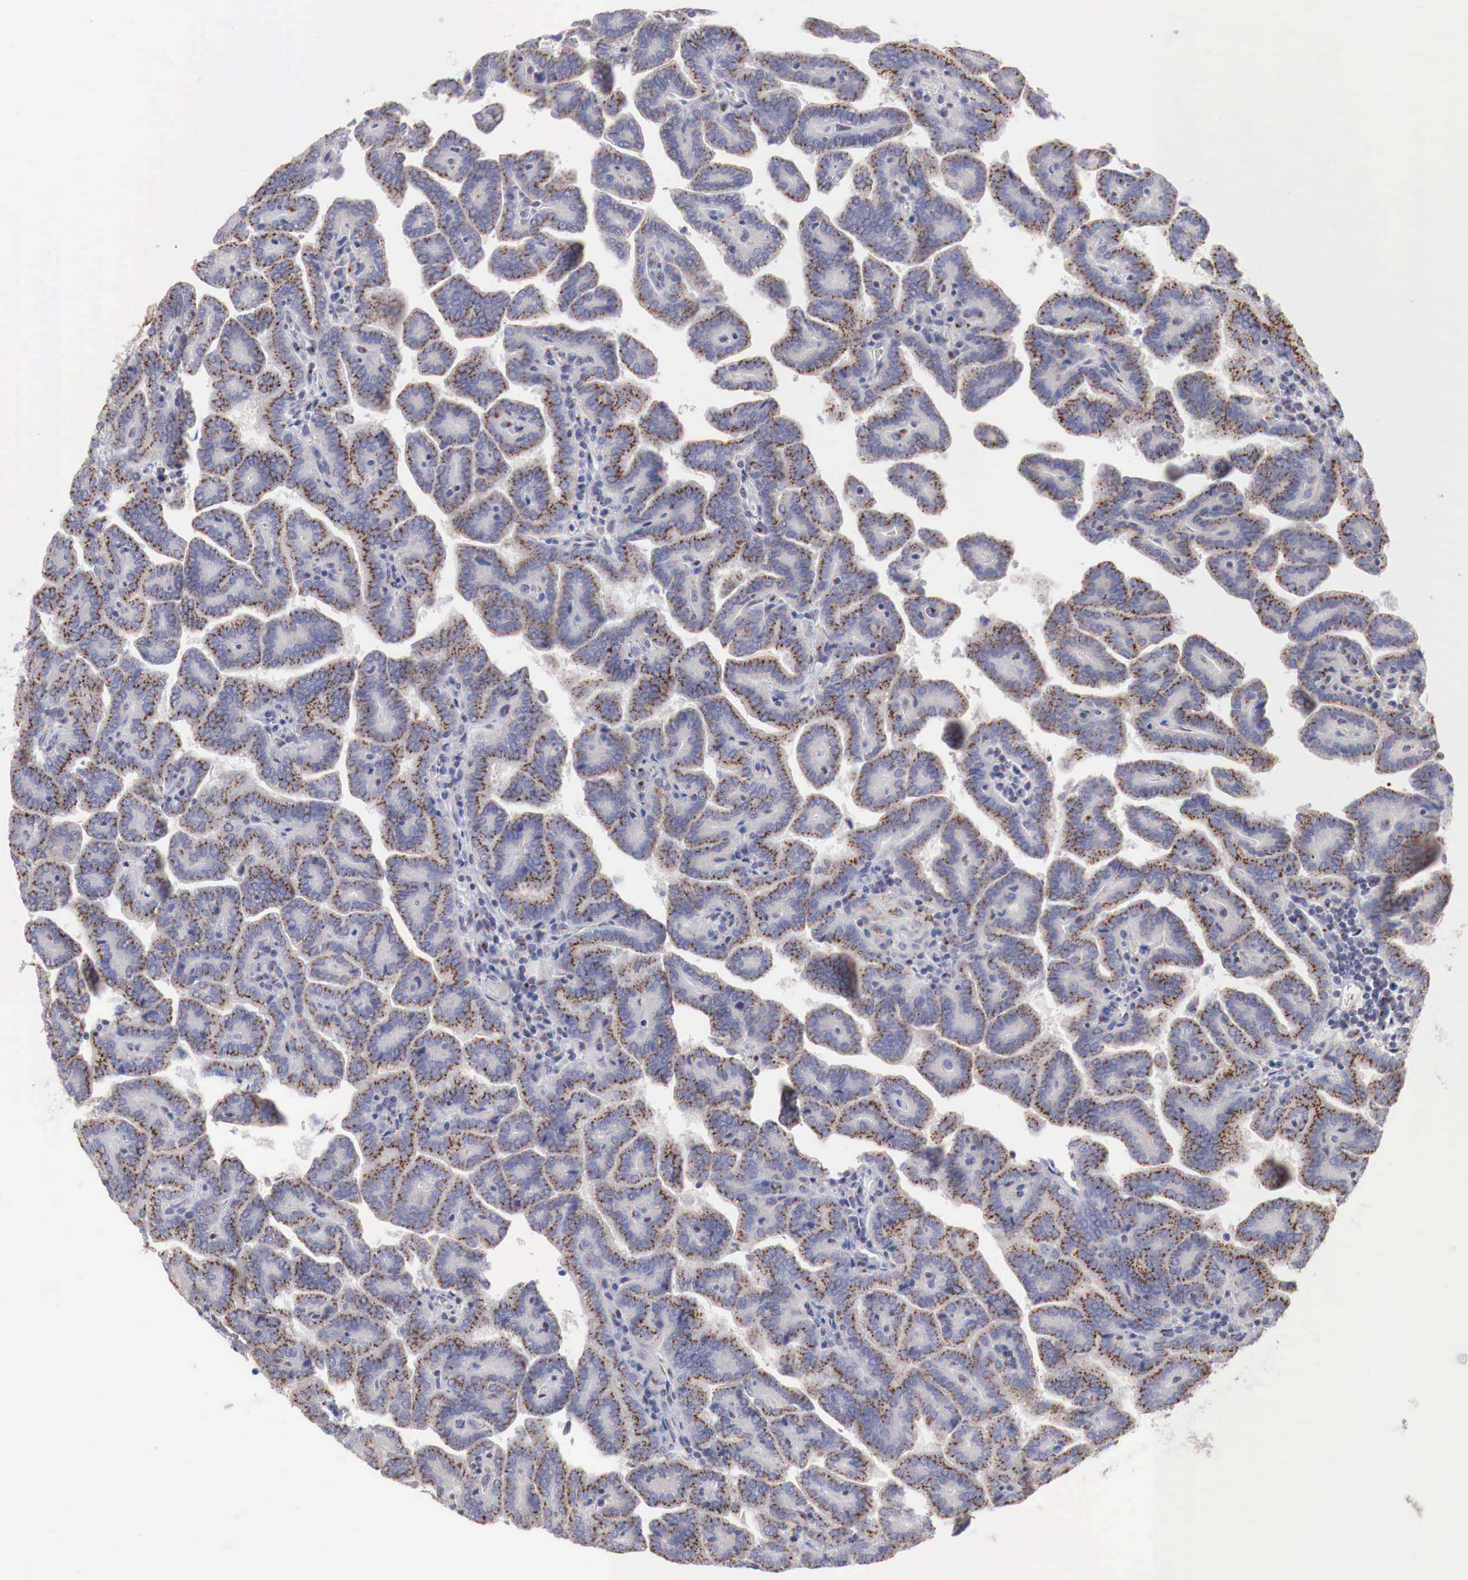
{"staining": {"intensity": "moderate", "quantity": "25%-75%", "location": "cytoplasmic/membranous"}, "tissue": "renal cancer", "cell_type": "Tumor cells", "image_type": "cancer", "snomed": [{"axis": "morphology", "description": "Adenocarcinoma, NOS"}, {"axis": "topography", "description": "Kidney"}], "caption": "Adenocarcinoma (renal) stained with immunohistochemistry displays moderate cytoplasmic/membranous expression in approximately 25%-75% of tumor cells.", "gene": "SYAP1", "patient": {"sex": "male", "age": 61}}